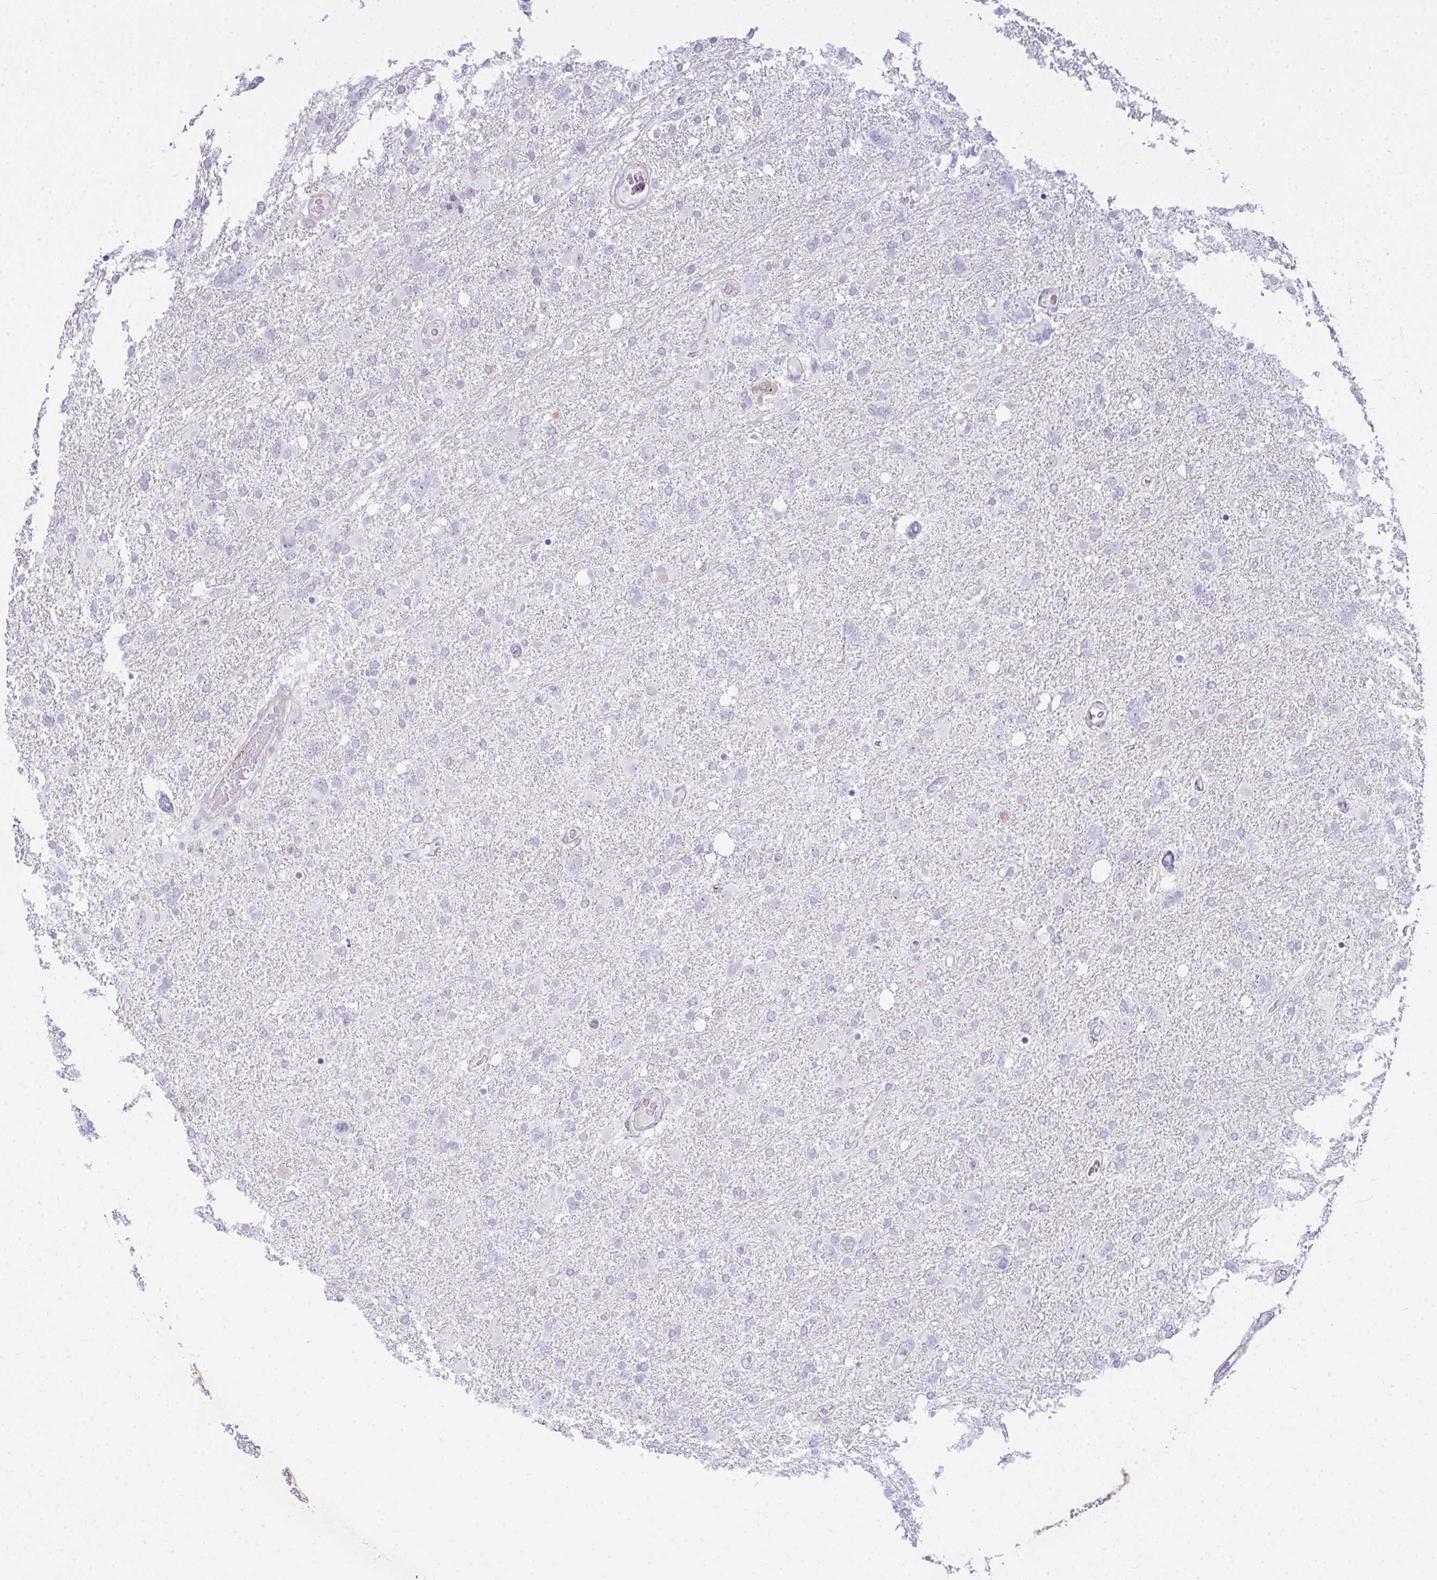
{"staining": {"intensity": "negative", "quantity": "none", "location": "none"}, "tissue": "glioma", "cell_type": "Tumor cells", "image_type": "cancer", "snomed": [{"axis": "morphology", "description": "Glioma, malignant, High grade"}, {"axis": "topography", "description": "Brain"}], "caption": "This micrograph is of glioma stained with IHC to label a protein in brown with the nuclei are counter-stained blue. There is no staining in tumor cells.", "gene": "CD80", "patient": {"sex": "male", "age": 61}}